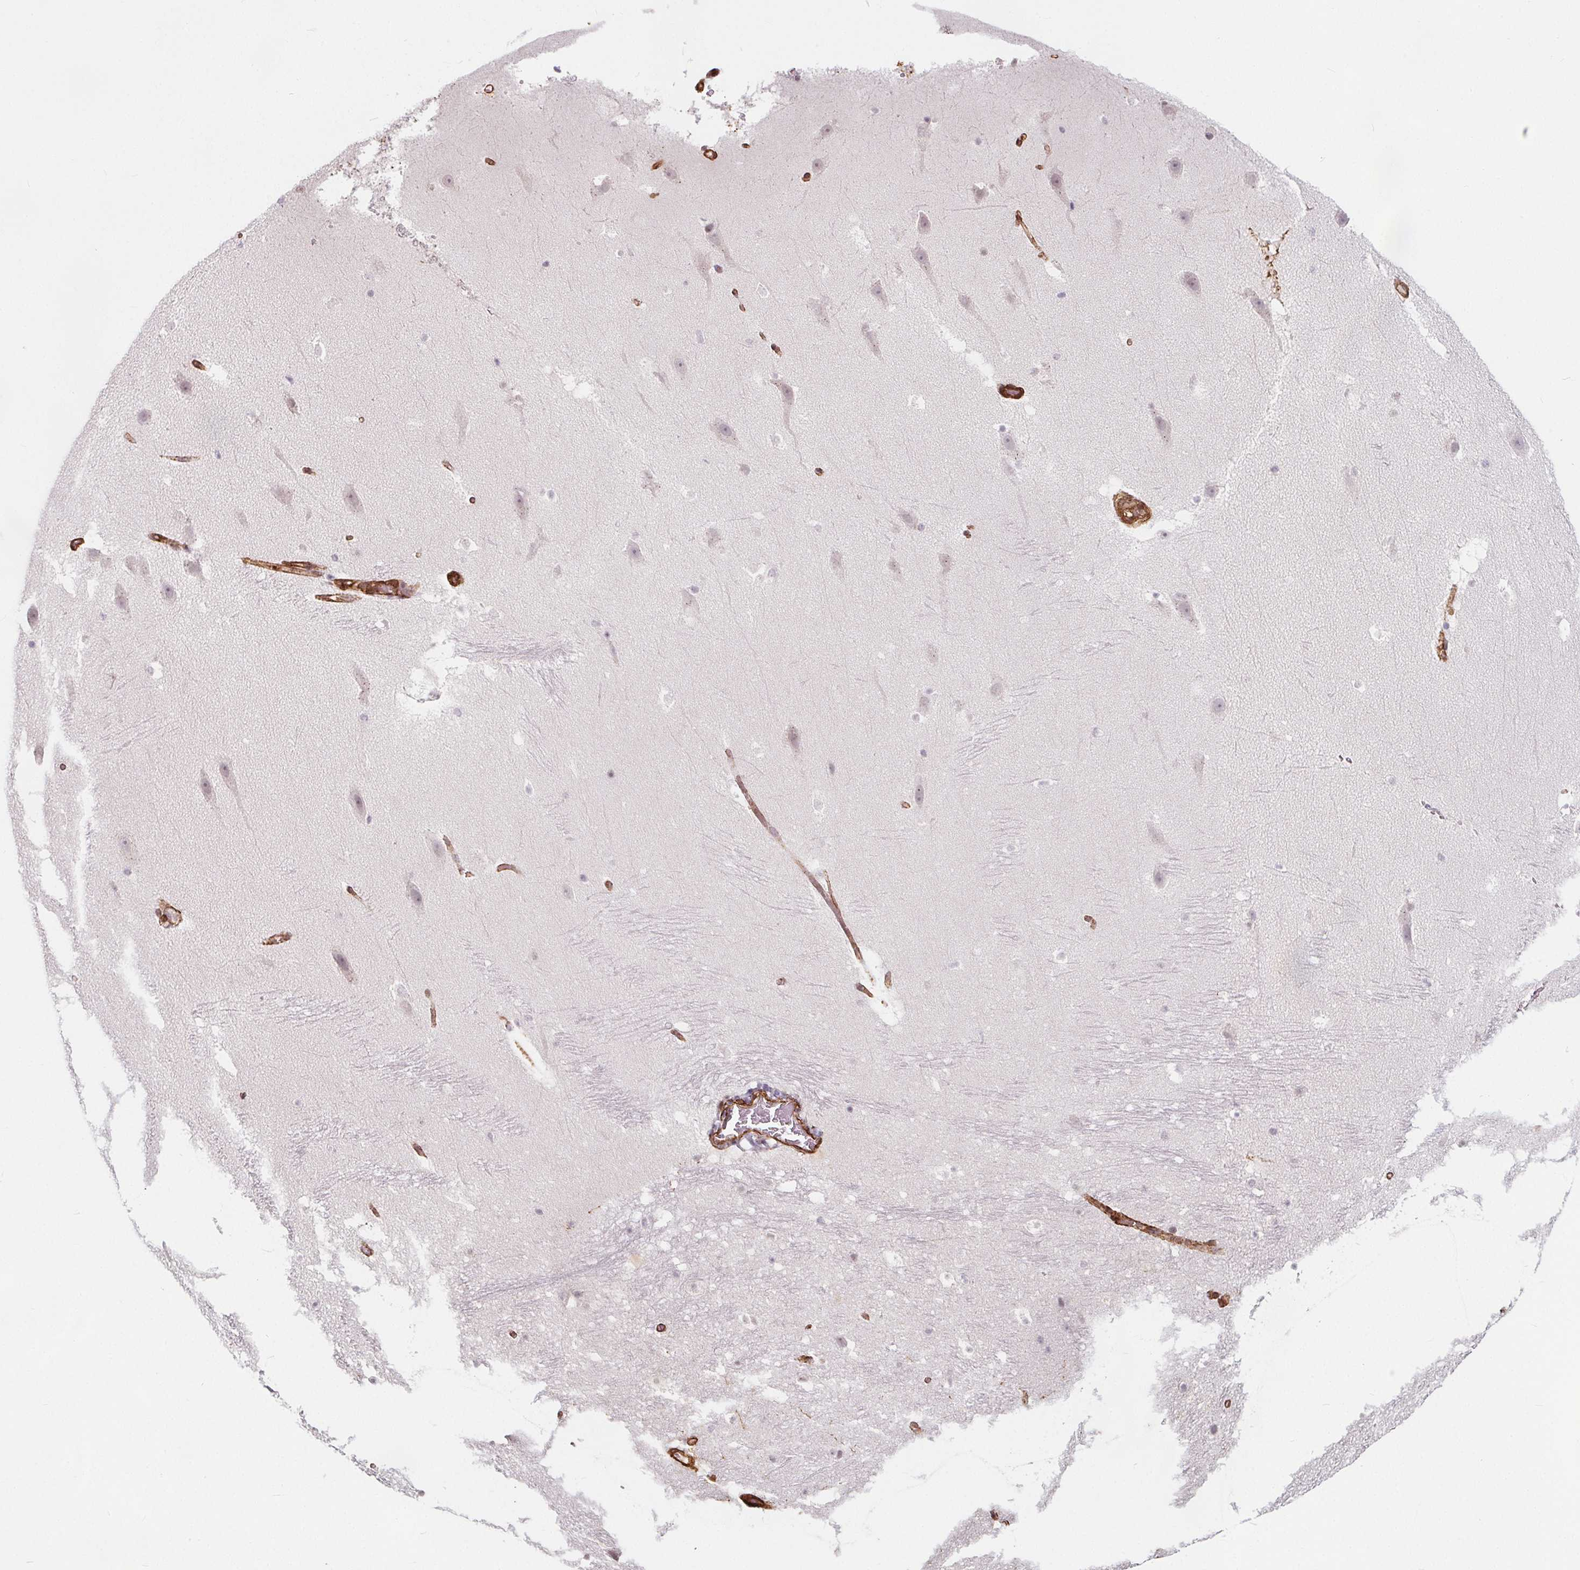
{"staining": {"intensity": "negative", "quantity": "none", "location": "none"}, "tissue": "hippocampus", "cell_type": "Glial cells", "image_type": "normal", "snomed": [{"axis": "morphology", "description": "Normal tissue, NOS"}, {"axis": "topography", "description": "Hippocampus"}], "caption": "A high-resolution photomicrograph shows immunohistochemistry (IHC) staining of benign hippocampus, which demonstrates no significant staining in glial cells.", "gene": "HAS1", "patient": {"sex": "male", "age": 26}}